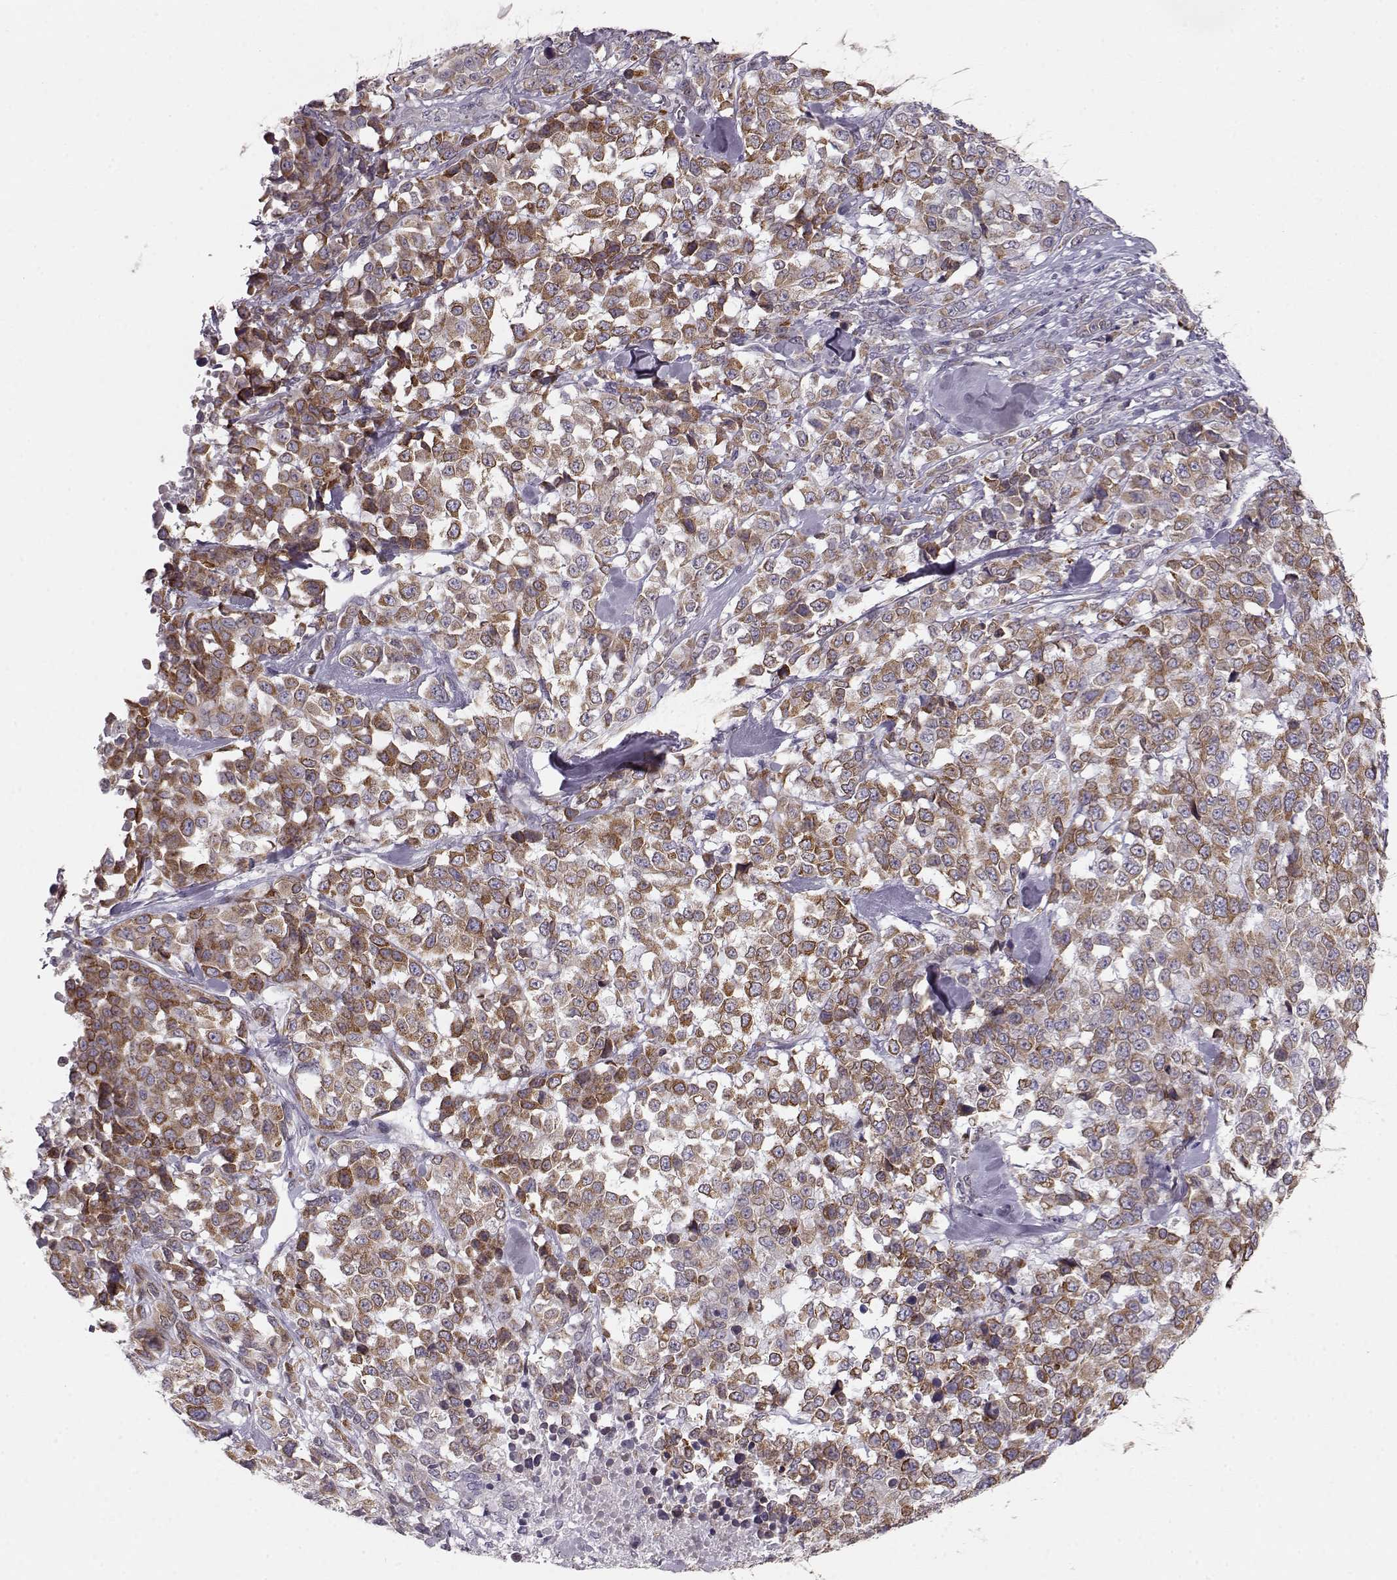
{"staining": {"intensity": "strong", "quantity": "25%-75%", "location": "cytoplasmic/membranous"}, "tissue": "melanoma", "cell_type": "Tumor cells", "image_type": "cancer", "snomed": [{"axis": "morphology", "description": "Malignant melanoma, Metastatic site"}, {"axis": "topography", "description": "Skin"}], "caption": "Malignant melanoma (metastatic site) stained with DAB IHC exhibits high levels of strong cytoplasmic/membranous expression in approximately 25%-75% of tumor cells.", "gene": "ELOVL5", "patient": {"sex": "male", "age": 84}}